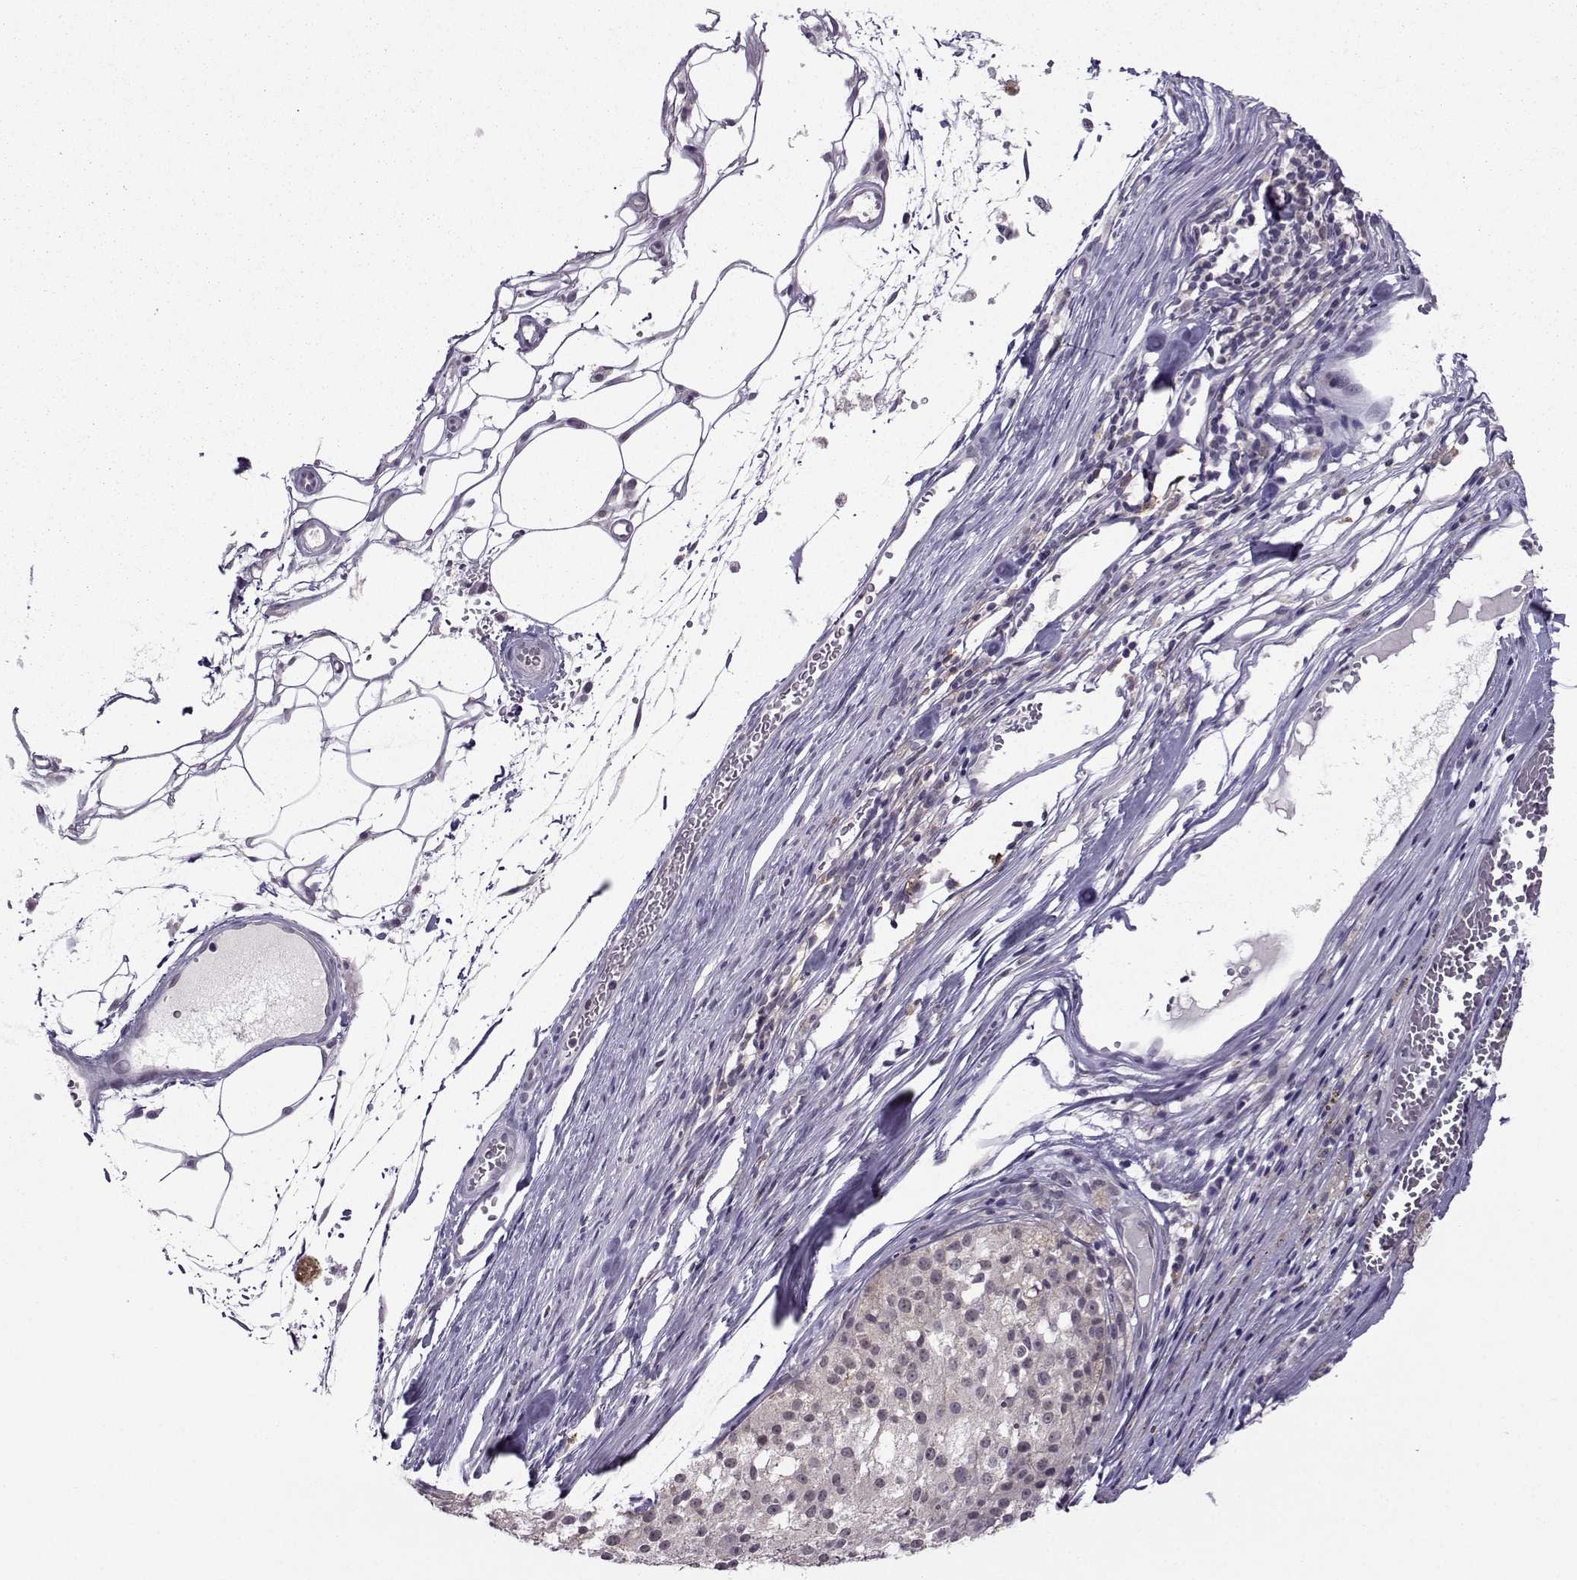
{"staining": {"intensity": "negative", "quantity": "none", "location": "none"}, "tissue": "melanoma", "cell_type": "Tumor cells", "image_type": "cancer", "snomed": [{"axis": "morphology", "description": "Malignant melanoma, Metastatic site"}, {"axis": "topography", "description": "Lymph node"}], "caption": "IHC histopathology image of neoplastic tissue: melanoma stained with DAB (3,3'-diaminobenzidine) displays no significant protein expression in tumor cells.", "gene": "DDX20", "patient": {"sex": "female", "age": 64}}